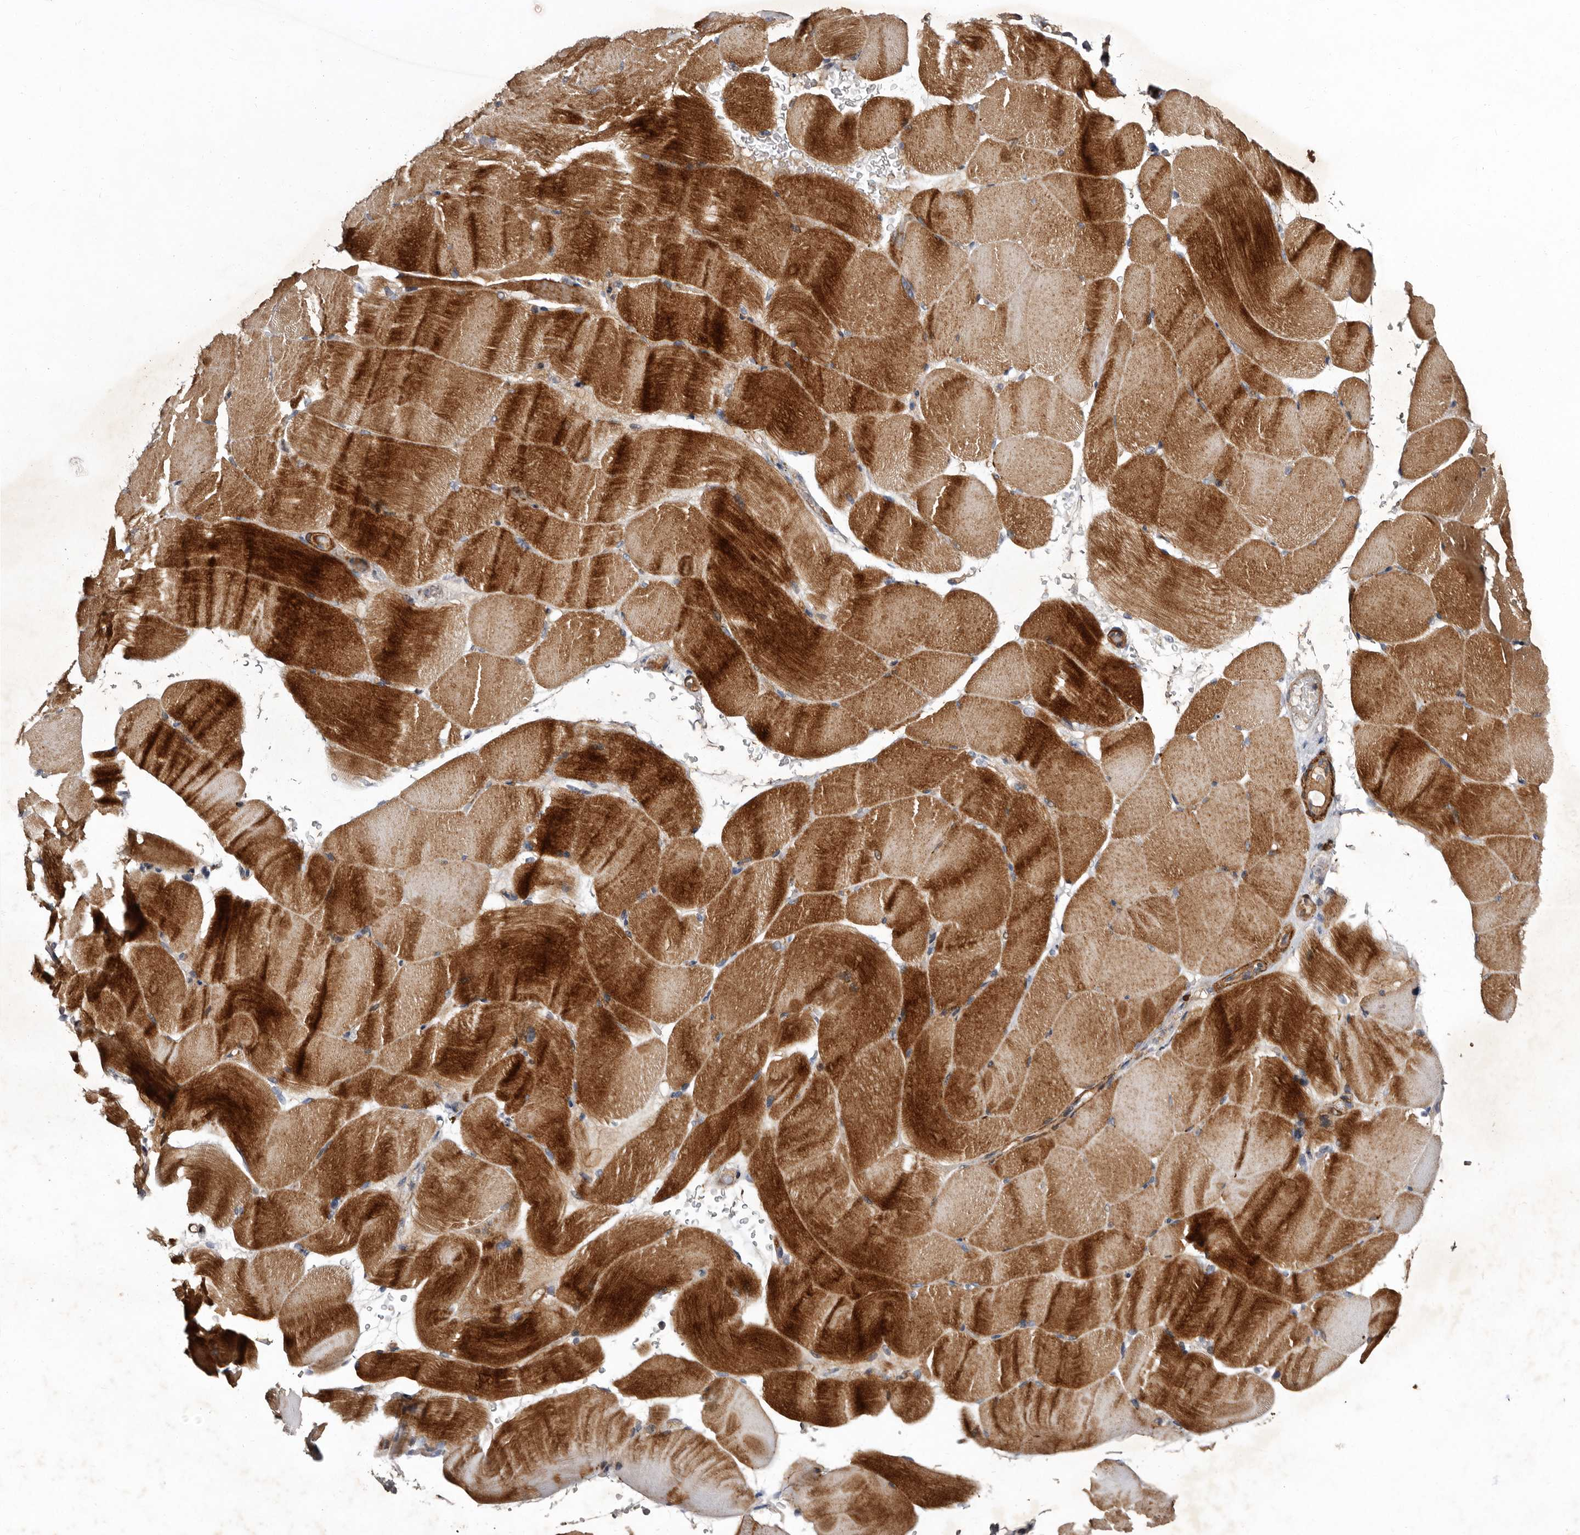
{"staining": {"intensity": "strong", "quantity": "25%-75%", "location": "cytoplasmic/membranous"}, "tissue": "skeletal muscle", "cell_type": "Myocytes", "image_type": "normal", "snomed": [{"axis": "morphology", "description": "Normal tissue, NOS"}, {"axis": "topography", "description": "Skeletal muscle"}, {"axis": "topography", "description": "Parathyroid gland"}], "caption": "Brown immunohistochemical staining in benign skeletal muscle reveals strong cytoplasmic/membranous staining in about 25%-75% of myocytes.", "gene": "PRKD3", "patient": {"sex": "female", "age": 37}}